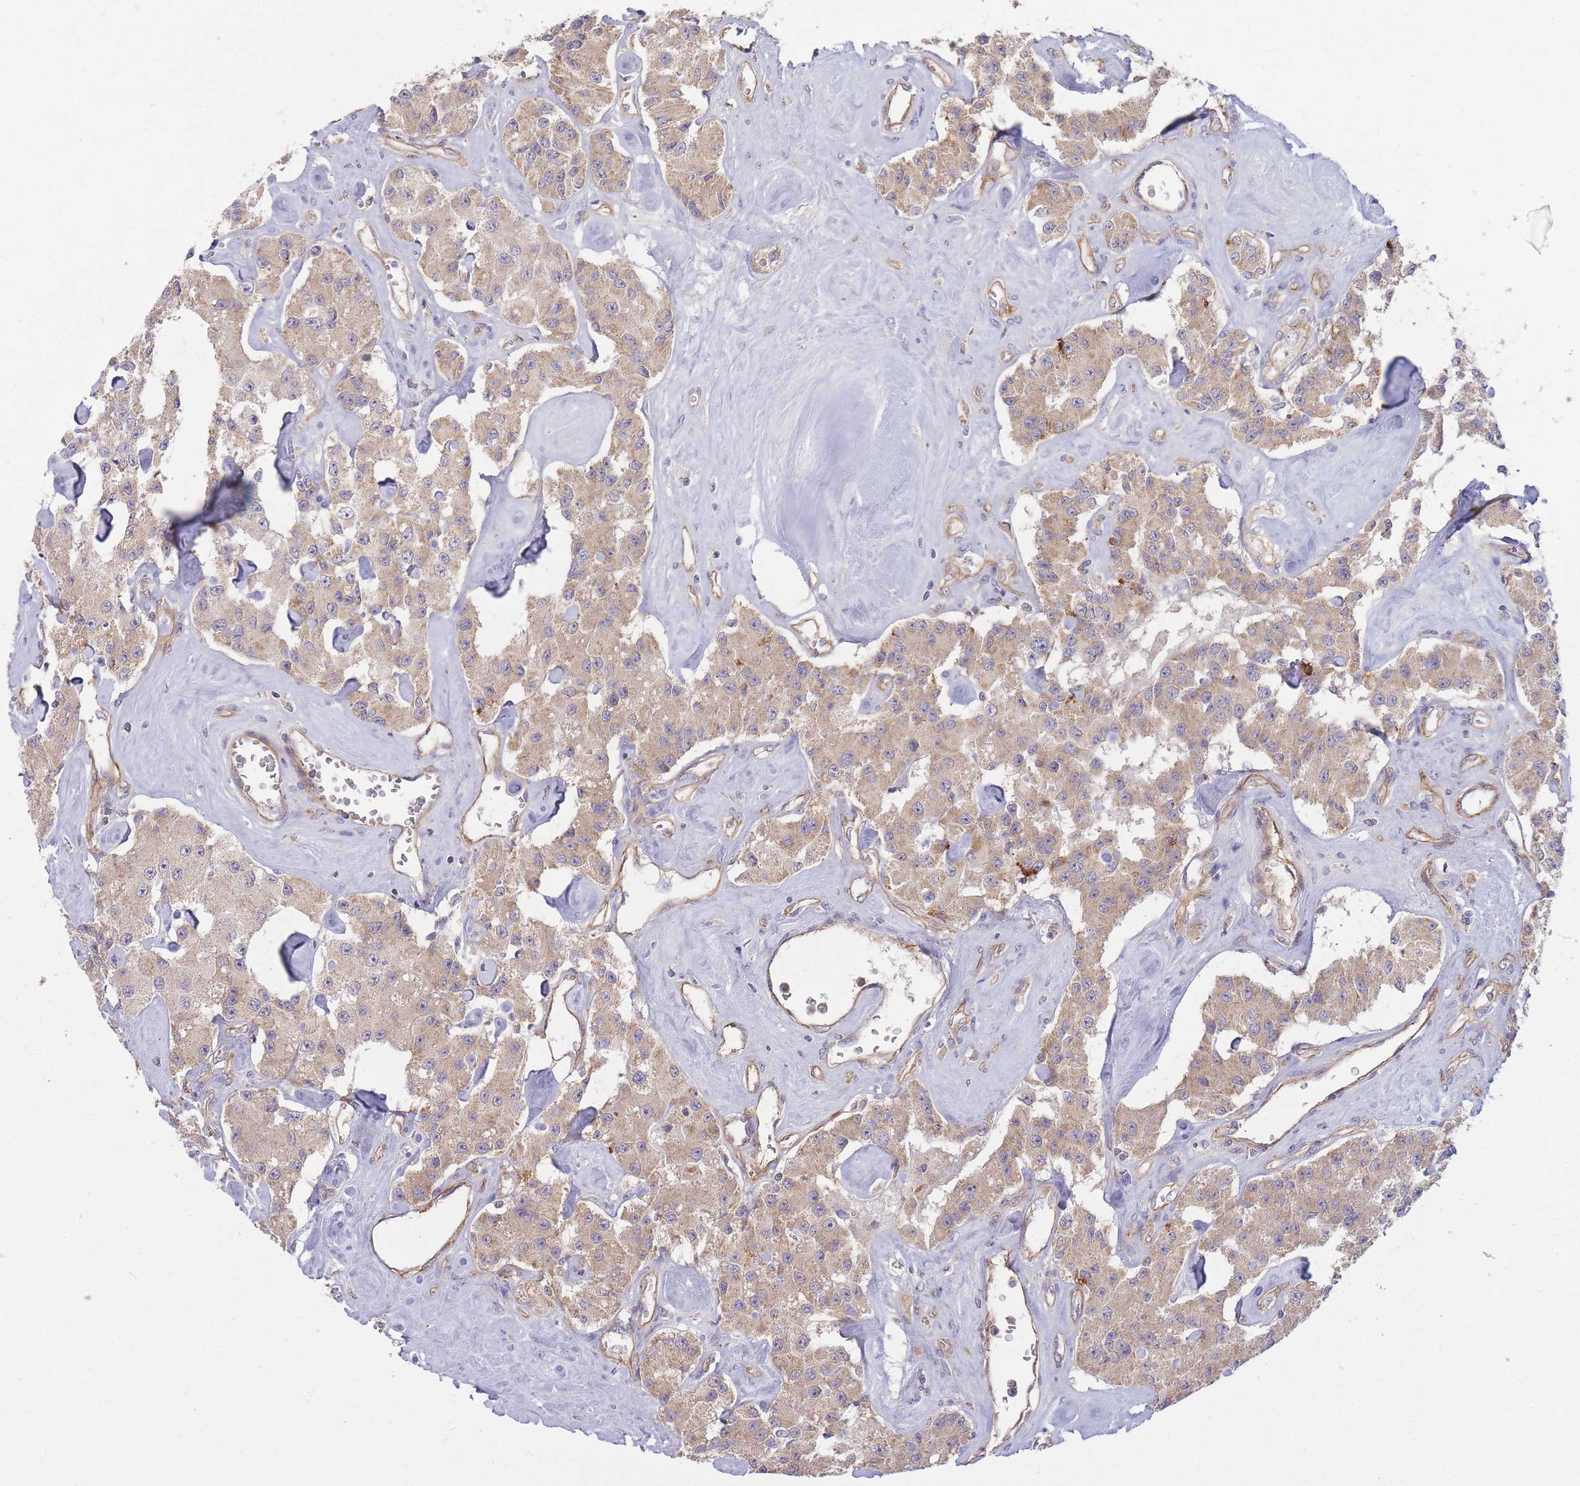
{"staining": {"intensity": "weak", "quantity": ">75%", "location": "cytoplasmic/membranous"}, "tissue": "carcinoid", "cell_type": "Tumor cells", "image_type": "cancer", "snomed": [{"axis": "morphology", "description": "Carcinoid, malignant, NOS"}, {"axis": "topography", "description": "Pancreas"}], "caption": "There is low levels of weak cytoplasmic/membranous staining in tumor cells of carcinoid, as demonstrated by immunohistochemical staining (brown color).", "gene": "NDUFAF5", "patient": {"sex": "male", "age": 41}}